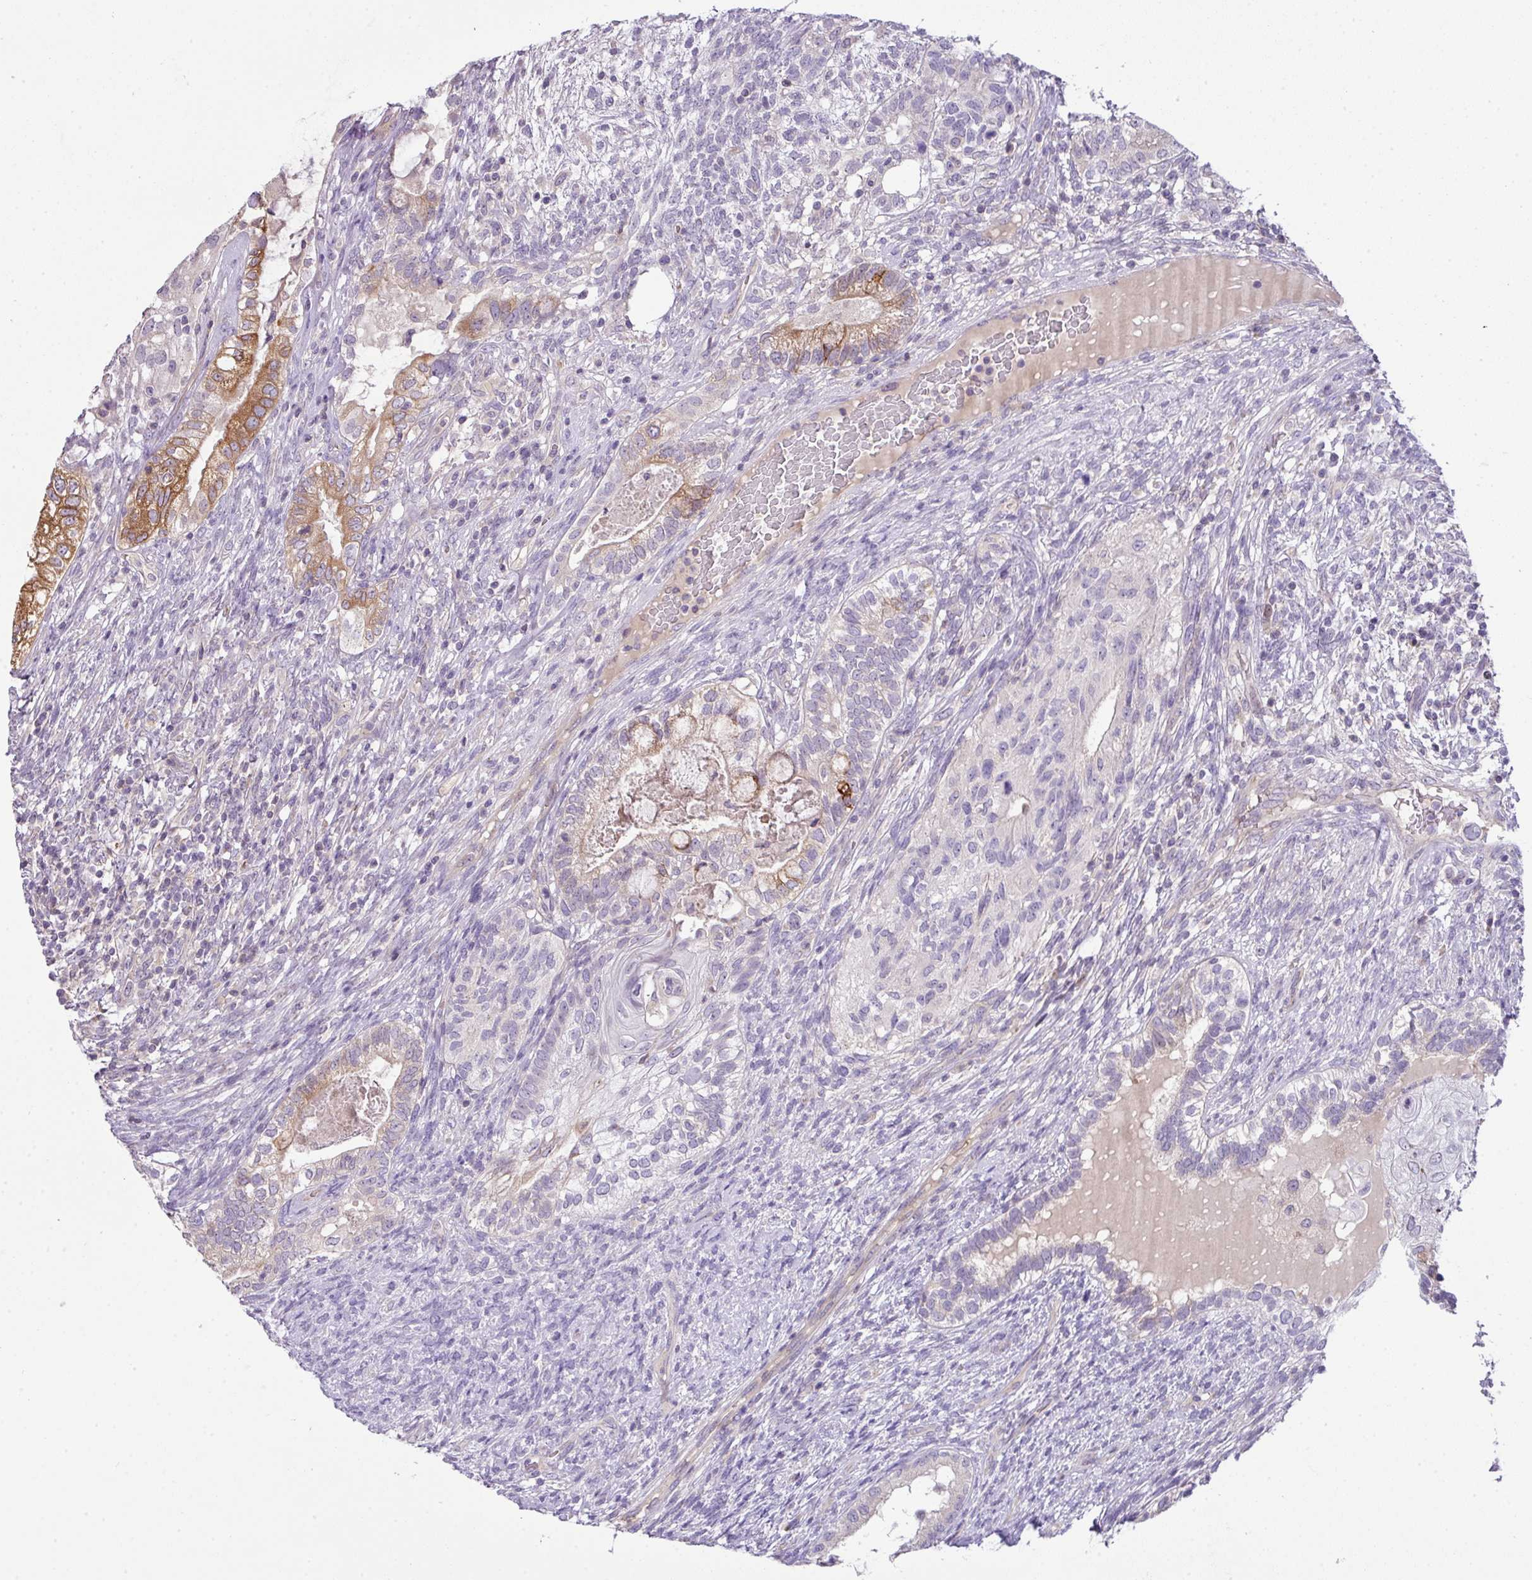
{"staining": {"intensity": "moderate", "quantity": "<25%", "location": "cytoplasmic/membranous"}, "tissue": "testis cancer", "cell_type": "Tumor cells", "image_type": "cancer", "snomed": [{"axis": "morphology", "description": "Seminoma, NOS"}, {"axis": "morphology", "description": "Carcinoma, Embryonal, NOS"}, {"axis": "topography", "description": "Testis"}], "caption": "Testis cancer stained with IHC demonstrates moderate cytoplasmic/membranous positivity in about <25% of tumor cells.", "gene": "PIK3R5", "patient": {"sex": "male", "age": 41}}